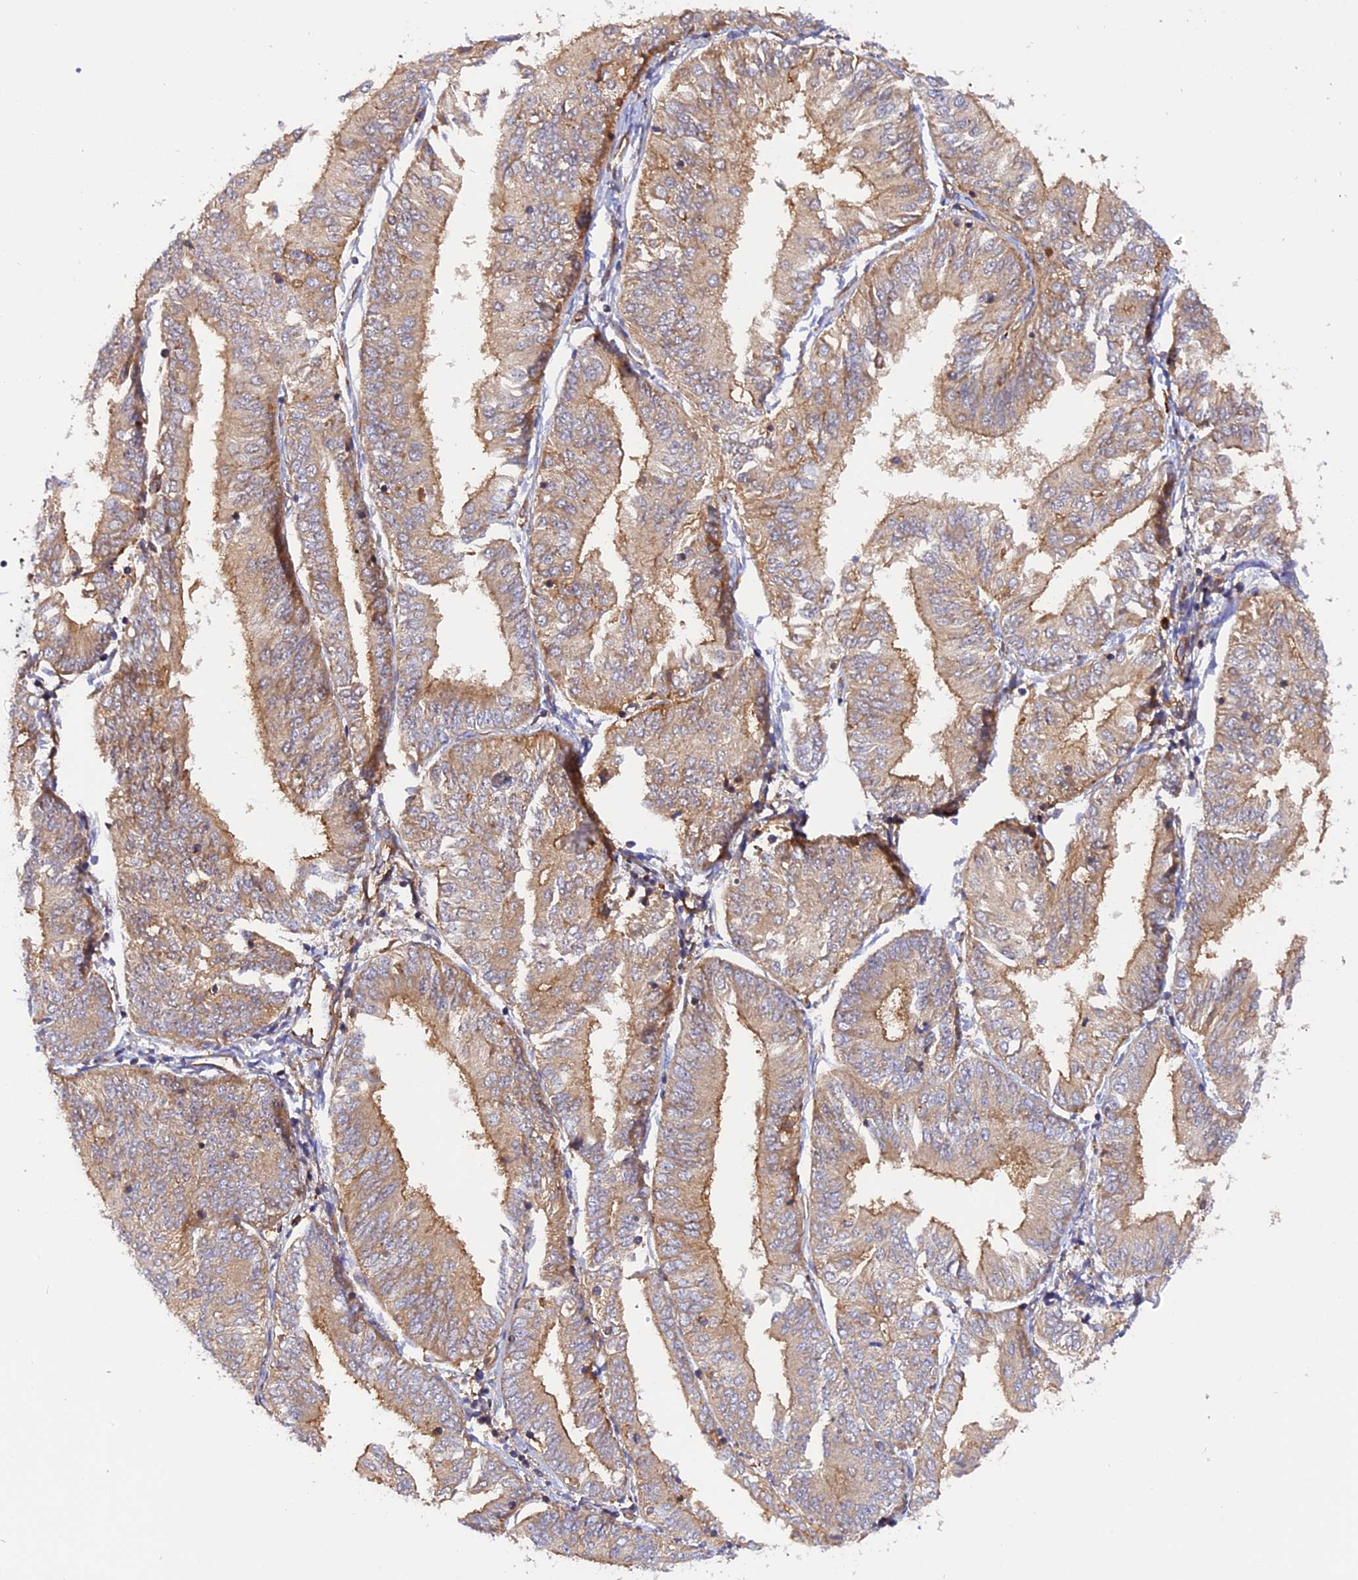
{"staining": {"intensity": "weak", "quantity": "25%-75%", "location": "cytoplasmic/membranous"}, "tissue": "endometrial cancer", "cell_type": "Tumor cells", "image_type": "cancer", "snomed": [{"axis": "morphology", "description": "Adenocarcinoma, NOS"}, {"axis": "topography", "description": "Endometrium"}], "caption": "Endometrial cancer stained with DAB immunohistochemistry (IHC) demonstrates low levels of weak cytoplasmic/membranous staining in approximately 25%-75% of tumor cells. The protein of interest is stained brown, and the nuclei are stained in blue (DAB IHC with brightfield microscopy, high magnification).", "gene": "C5orf22", "patient": {"sex": "female", "age": 58}}